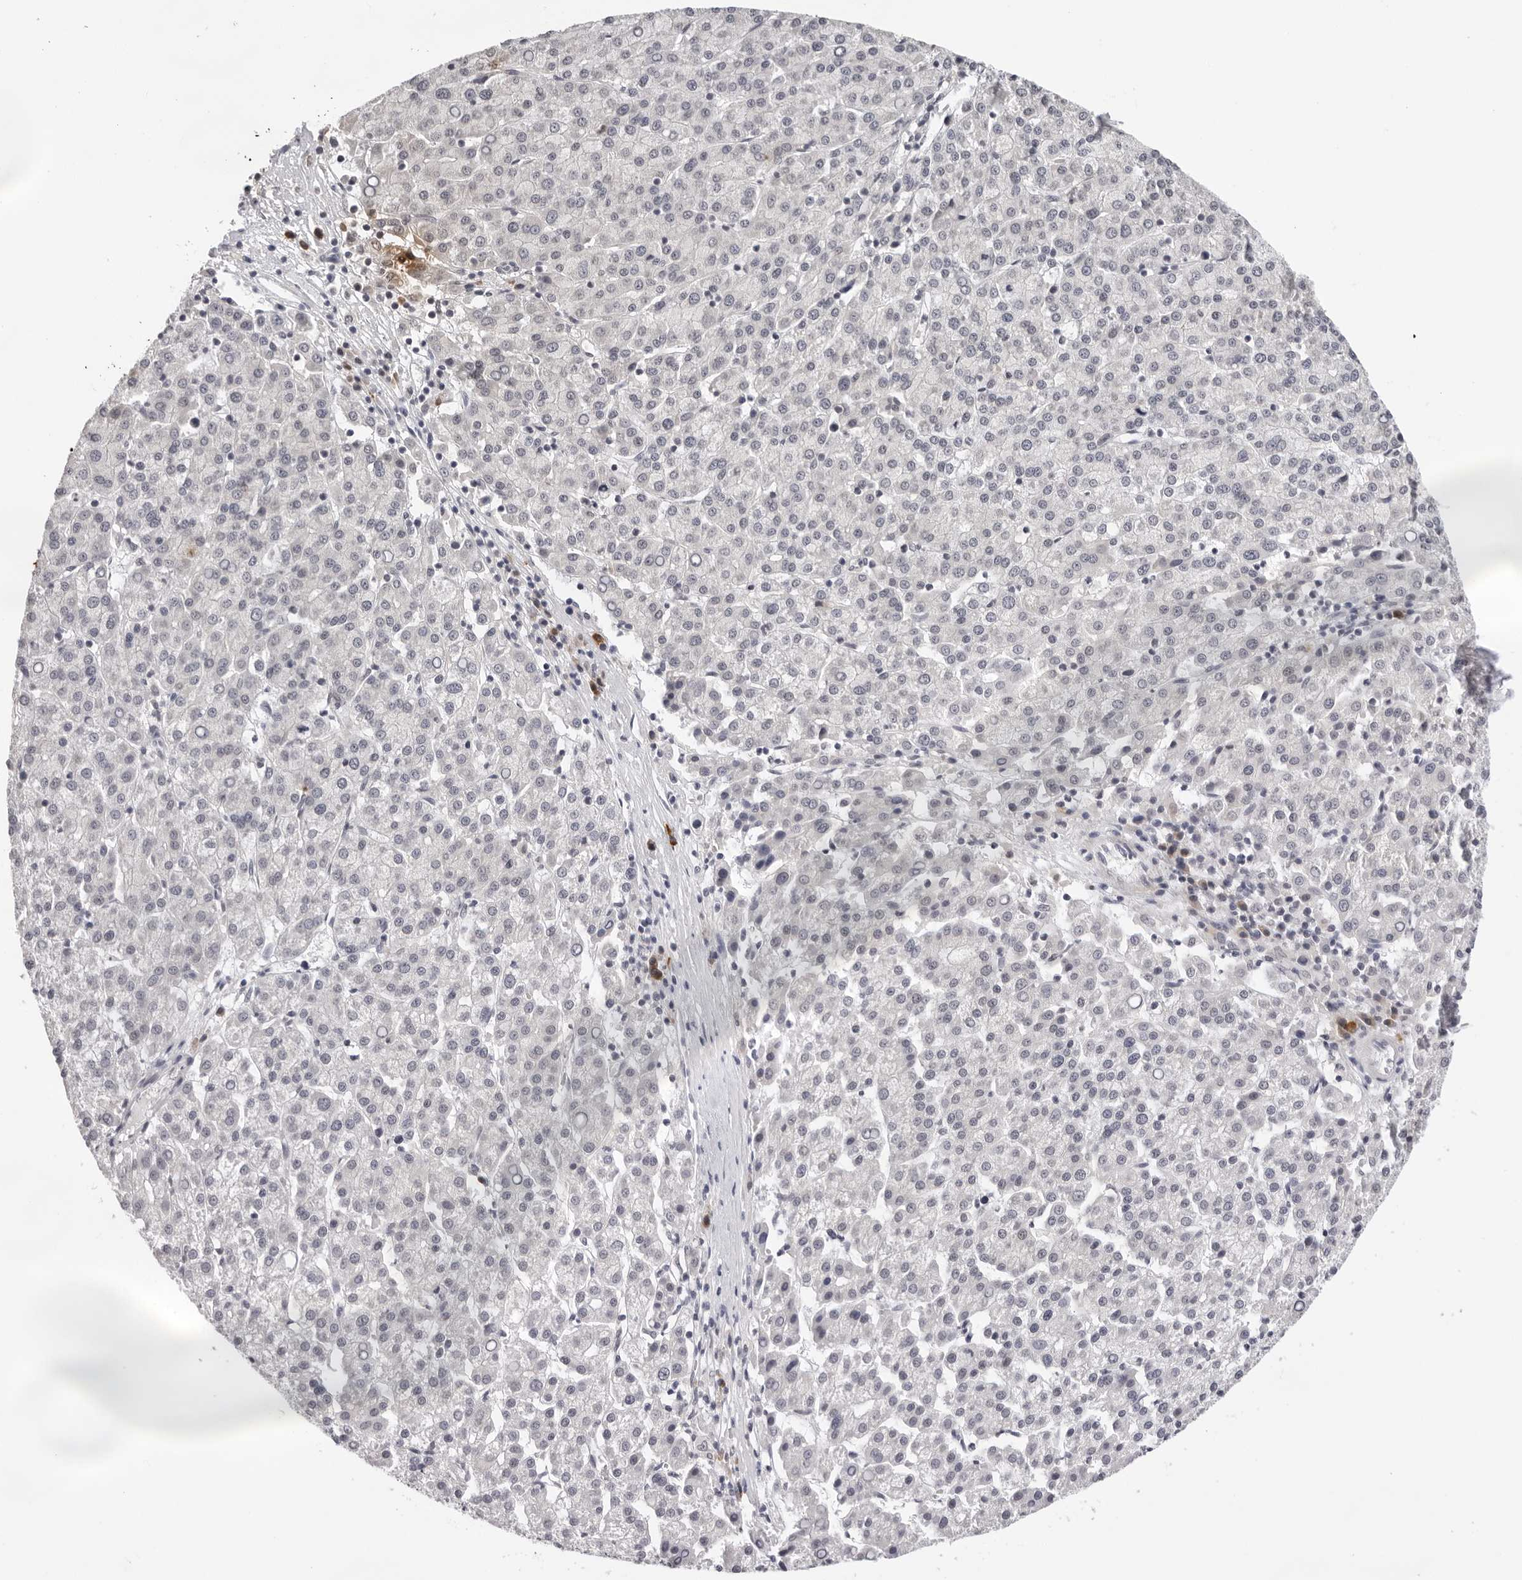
{"staining": {"intensity": "negative", "quantity": "none", "location": "none"}, "tissue": "liver cancer", "cell_type": "Tumor cells", "image_type": "cancer", "snomed": [{"axis": "morphology", "description": "Carcinoma, Hepatocellular, NOS"}, {"axis": "topography", "description": "Liver"}], "caption": "A micrograph of liver hepatocellular carcinoma stained for a protein displays no brown staining in tumor cells.", "gene": "IL17RA", "patient": {"sex": "female", "age": 58}}